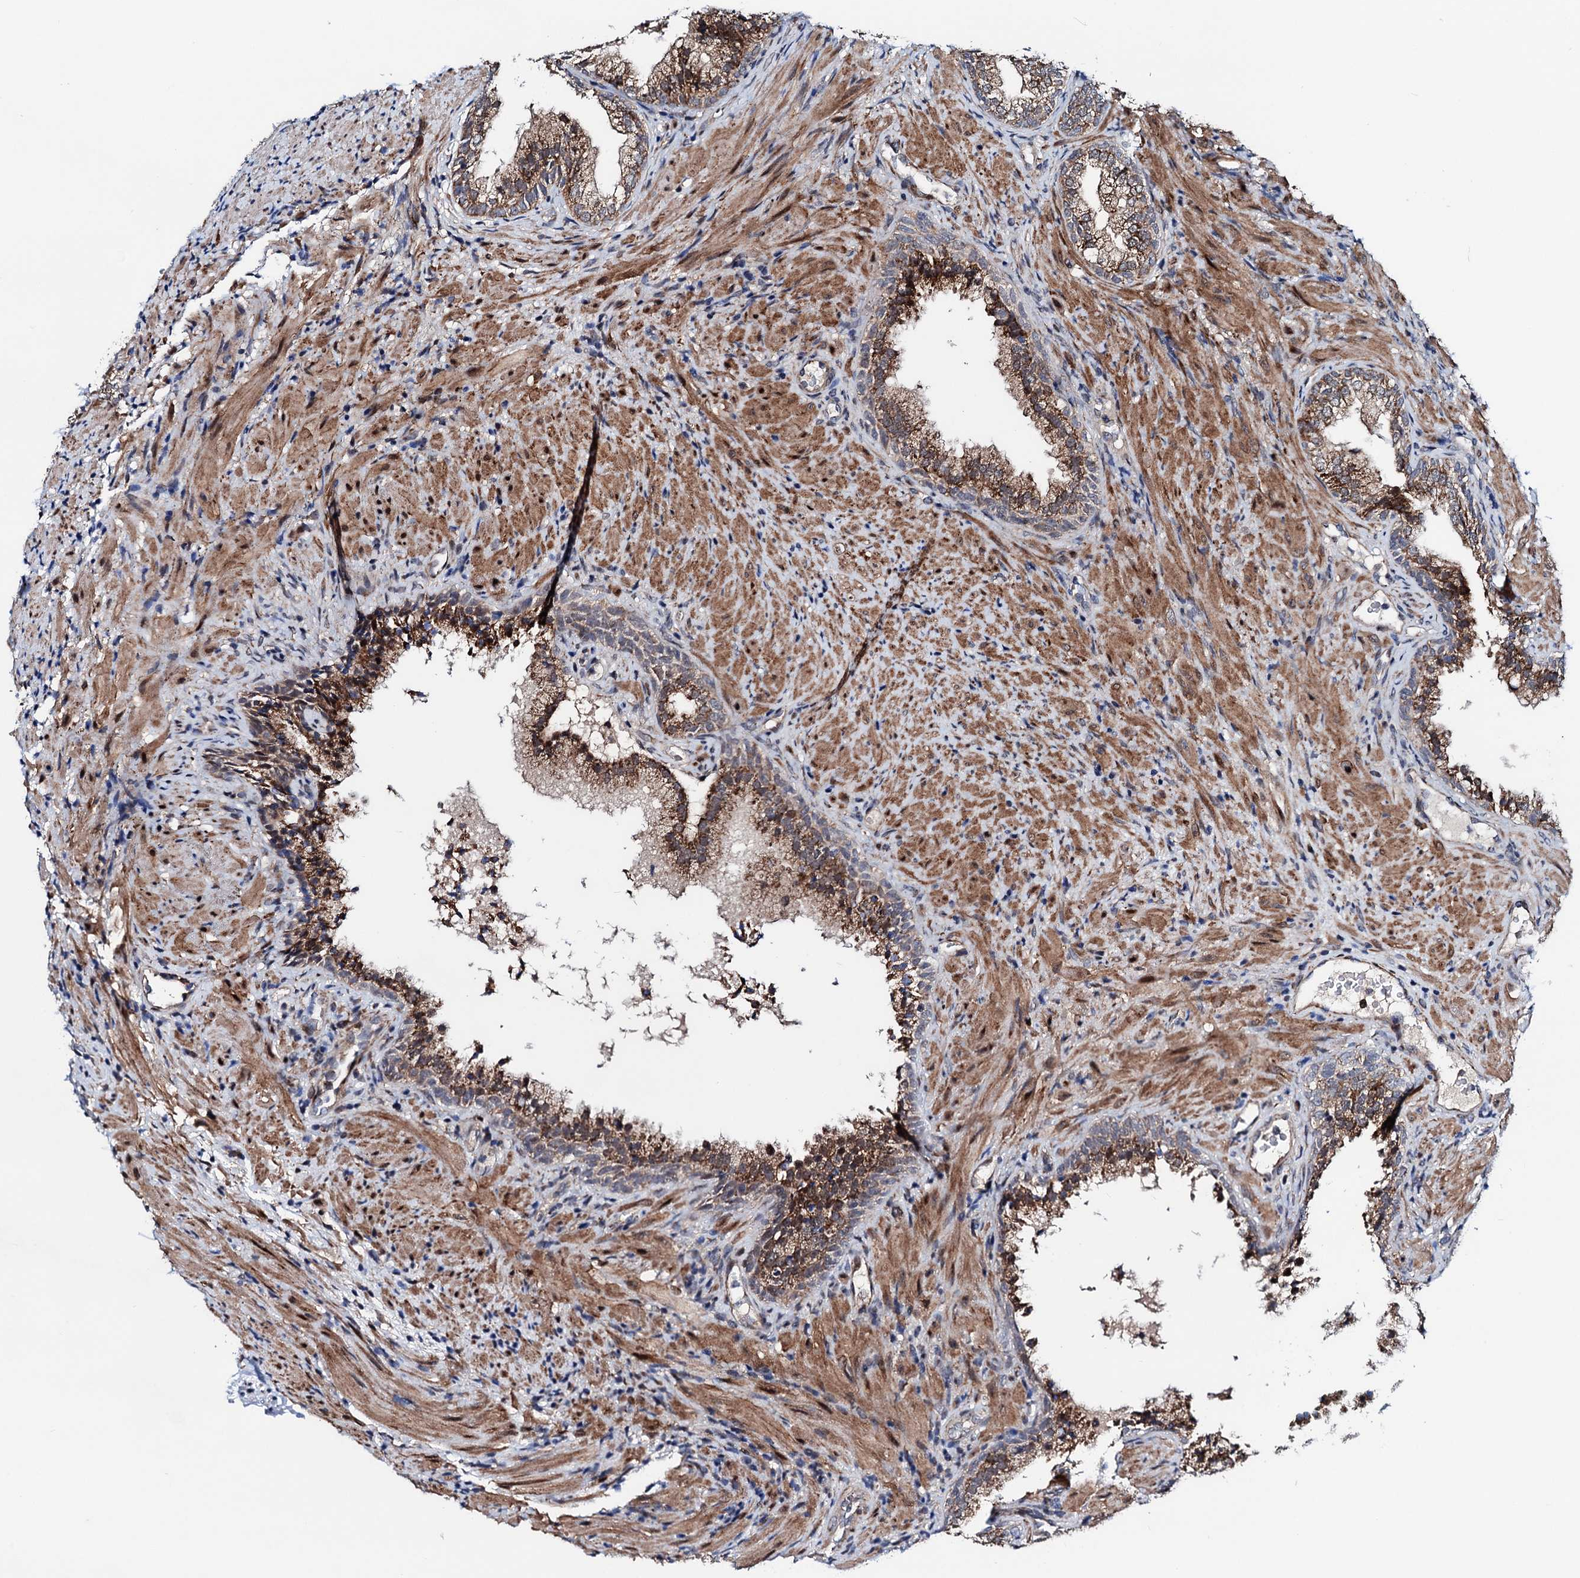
{"staining": {"intensity": "moderate", "quantity": "25%-75%", "location": "cytoplasmic/membranous"}, "tissue": "prostate", "cell_type": "Glandular cells", "image_type": "normal", "snomed": [{"axis": "morphology", "description": "Normal tissue, NOS"}, {"axis": "topography", "description": "Prostate"}], "caption": "An immunohistochemistry (IHC) image of benign tissue is shown. Protein staining in brown highlights moderate cytoplasmic/membranous positivity in prostate within glandular cells. (IHC, brightfield microscopy, high magnification).", "gene": "COA4", "patient": {"sex": "male", "age": 76}}